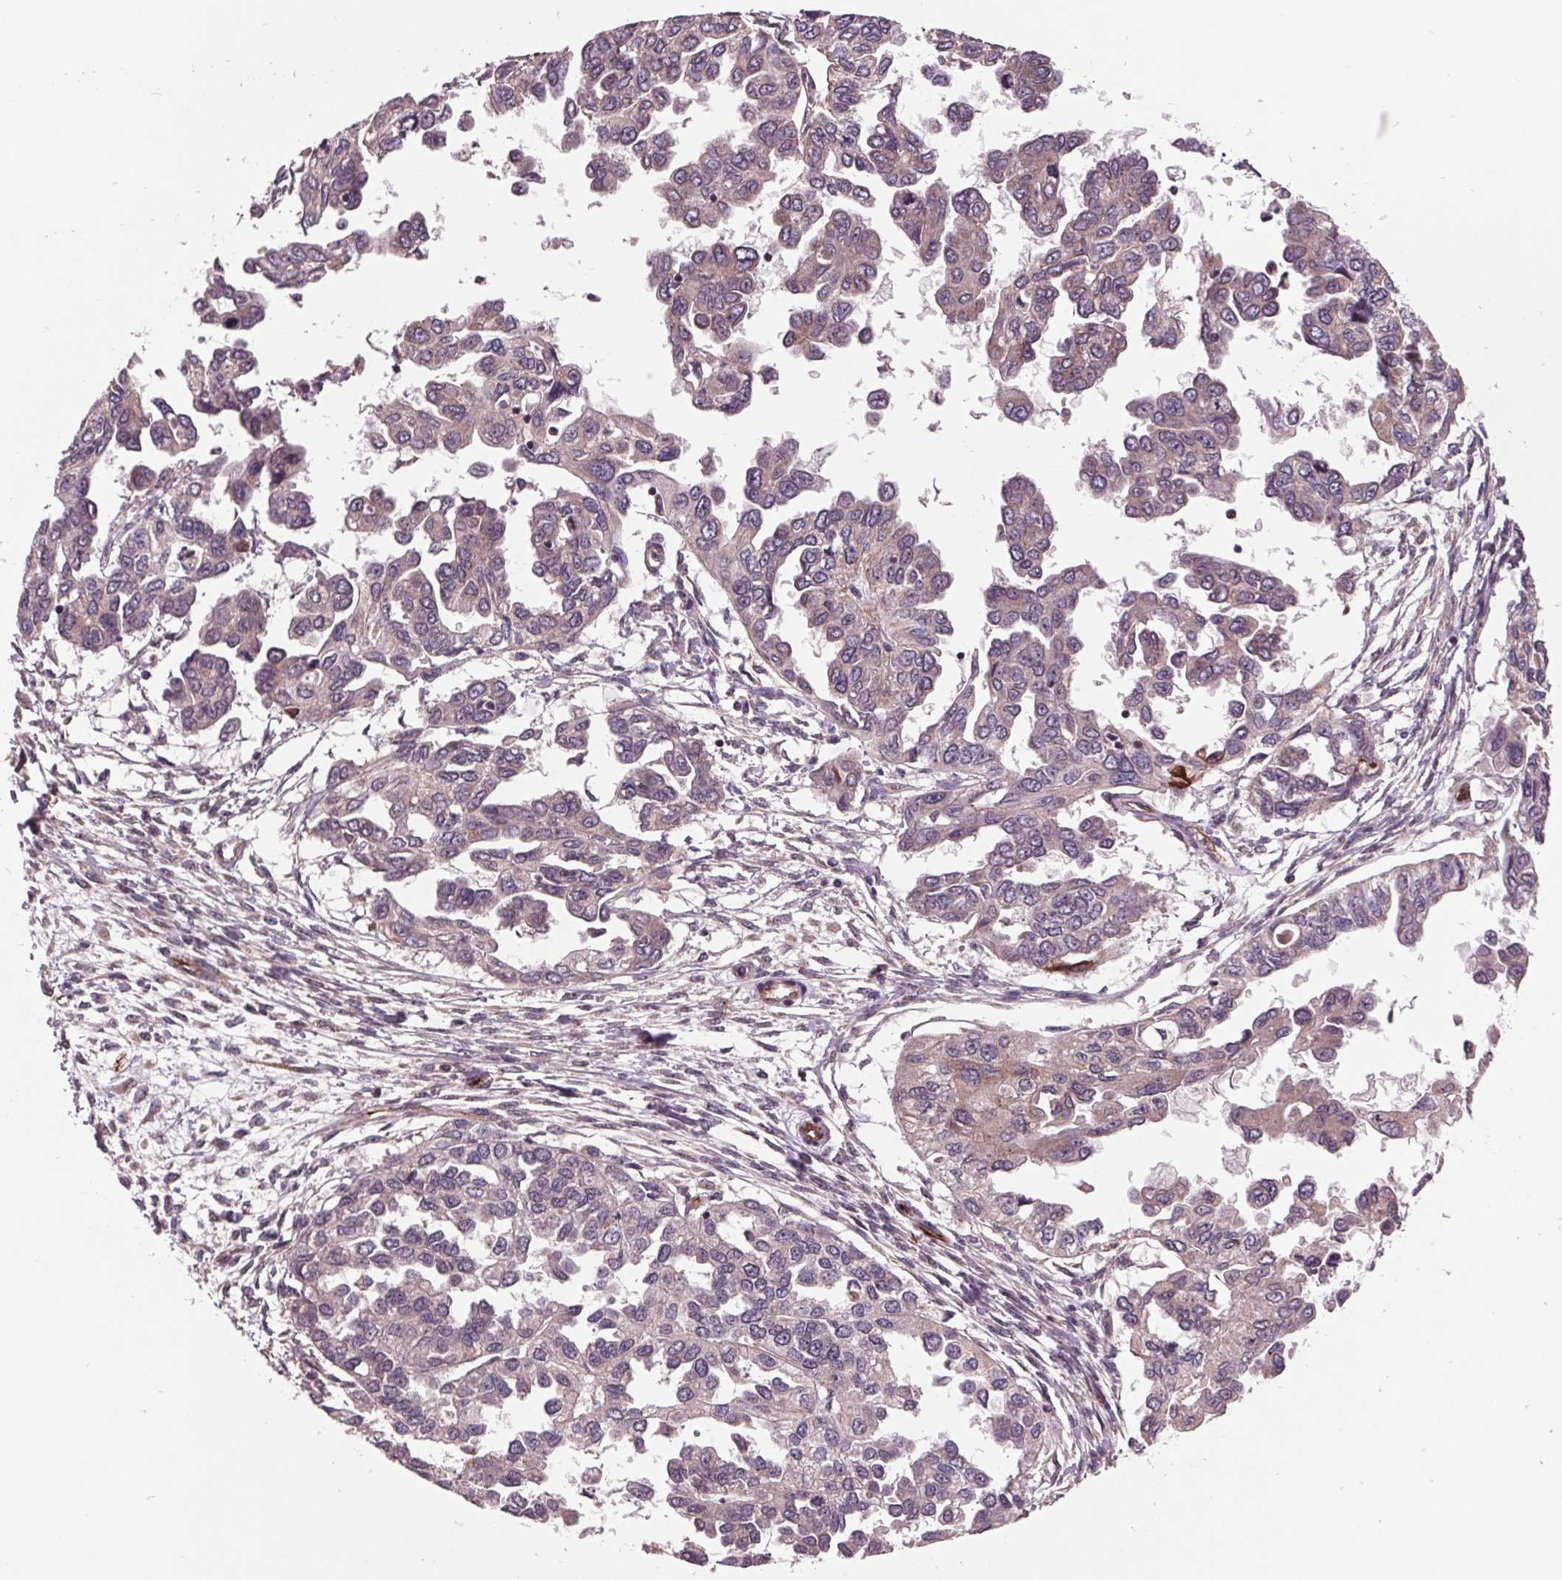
{"staining": {"intensity": "weak", "quantity": "<25%", "location": "cytoplasmic/membranous"}, "tissue": "ovarian cancer", "cell_type": "Tumor cells", "image_type": "cancer", "snomed": [{"axis": "morphology", "description": "Cystadenocarcinoma, serous, NOS"}, {"axis": "topography", "description": "Ovary"}], "caption": "DAB immunohistochemical staining of human ovarian cancer (serous cystadenocarcinoma) shows no significant positivity in tumor cells. (Brightfield microscopy of DAB IHC at high magnification).", "gene": "MAPK8", "patient": {"sex": "female", "age": 53}}